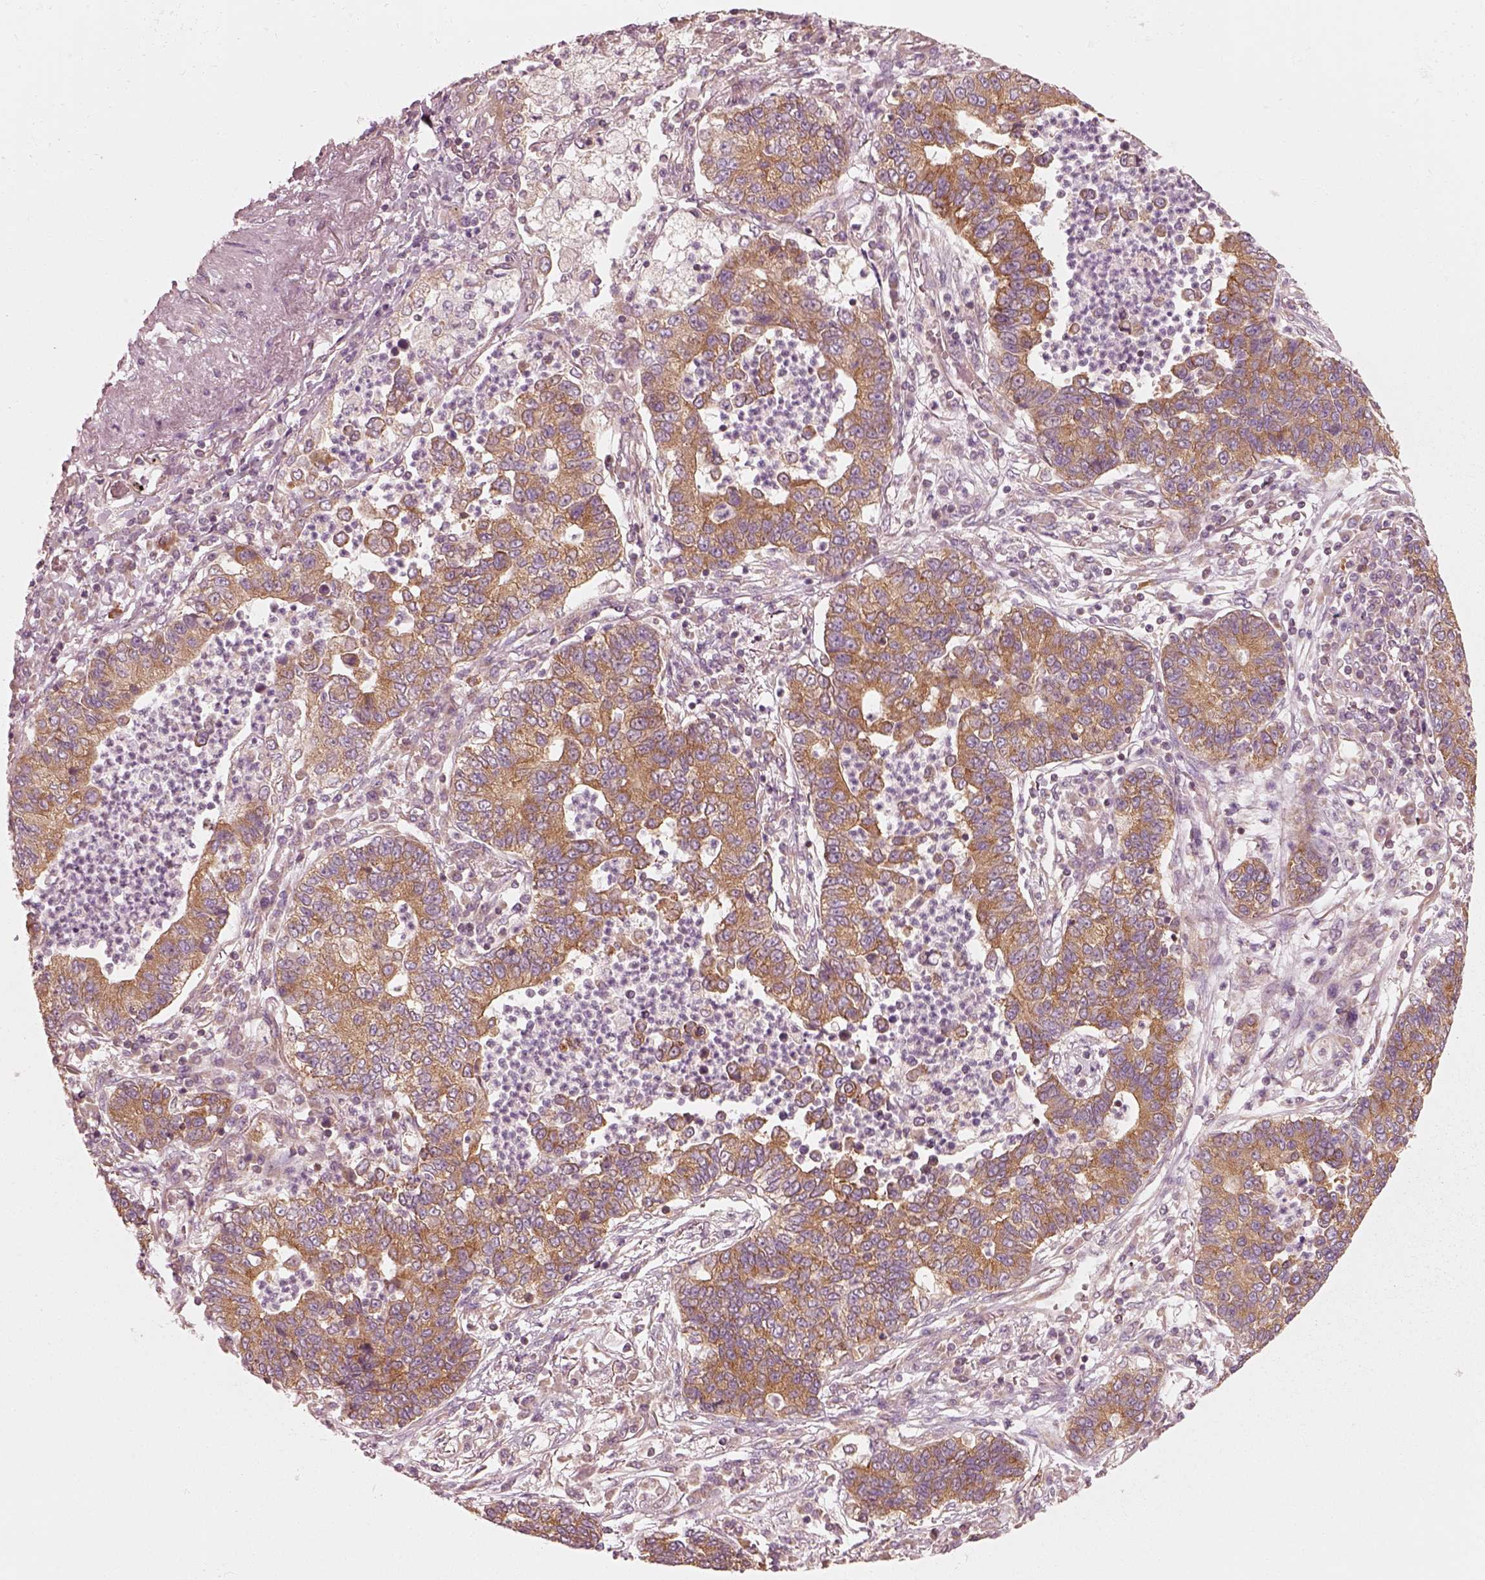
{"staining": {"intensity": "moderate", "quantity": ">75%", "location": "cytoplasmic/membranous"}, "tissue": "lung cancer", "cell_type": "Tumor cells", "image_type": "cancer", "snomed": [{"axis": "morphology", "description": "Adenocarcinoma, NOS"}, {"axis": "topography", "description": "Lung"}], "caption": "DAB immunohistochemical staining of human adenocarcinoma (lung) displays moderate cytoplasmic/membranous protein staining in about >75% of tumor cells.", "gene": "CNOT2", "patient": {"sex": "female", "age": 57}}